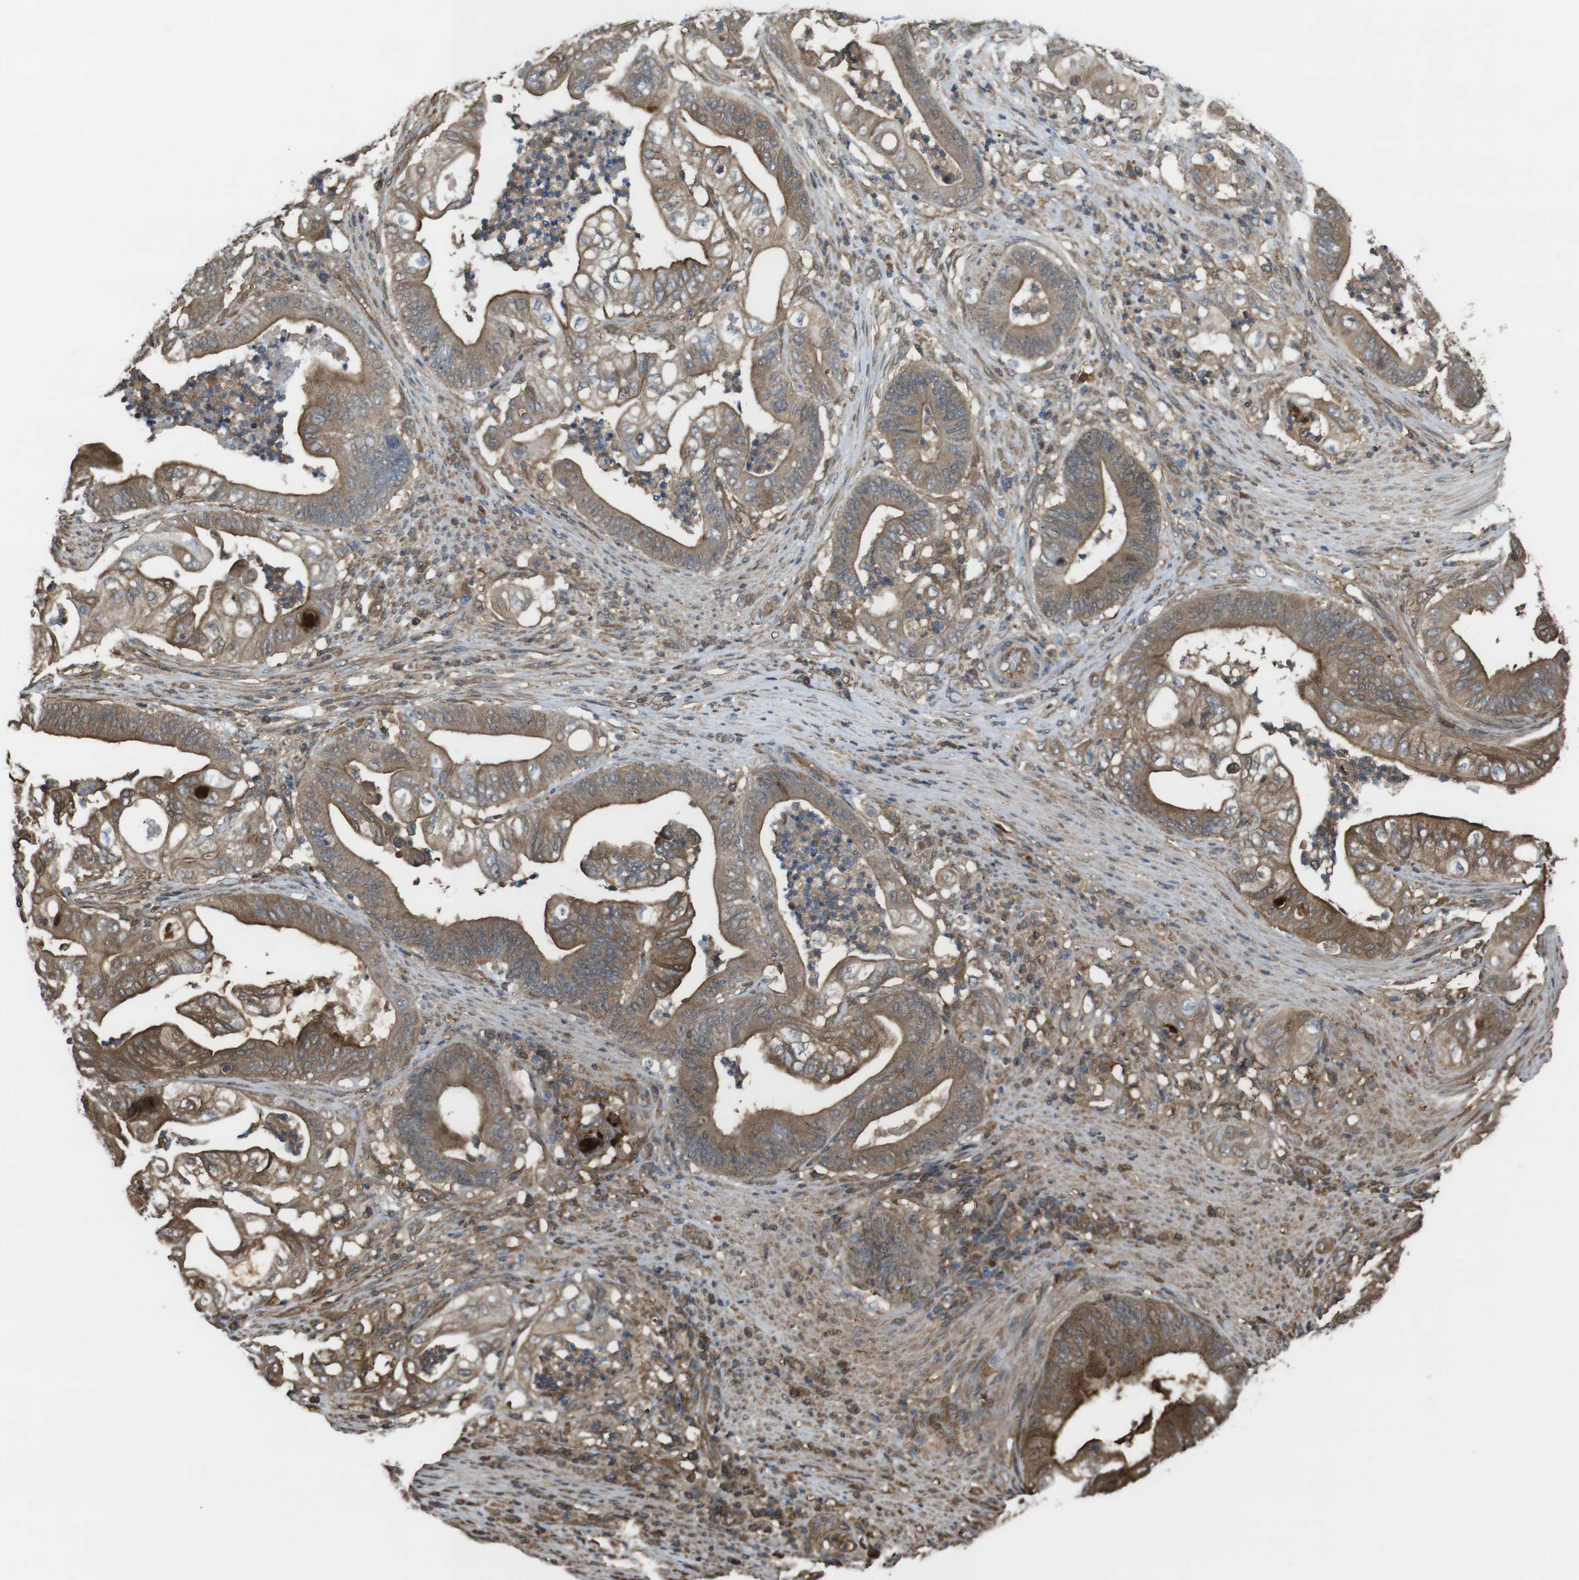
{"staining": {"intensity": "moderate", "quantity": ">75%", "location": "cytoplasmic/membranous"}, "tissue": "stomach cancer", "cell_type": "Tumor cells", "image_type": "cancer", "snomed": [{"axis": "morphology", "description": "Adenocarcinoma, NOS"}, {"axis": "topography", "description": "Stomach"}], "caption": "A histopathology image of human stomach cancer (adenocarcinoma) stained for a protein displays moderate cytoplasmic/membranous brown staining in tumor cells.", "gene": "ARHGDIA", "patient": {"sex": "female", "age": 73}}